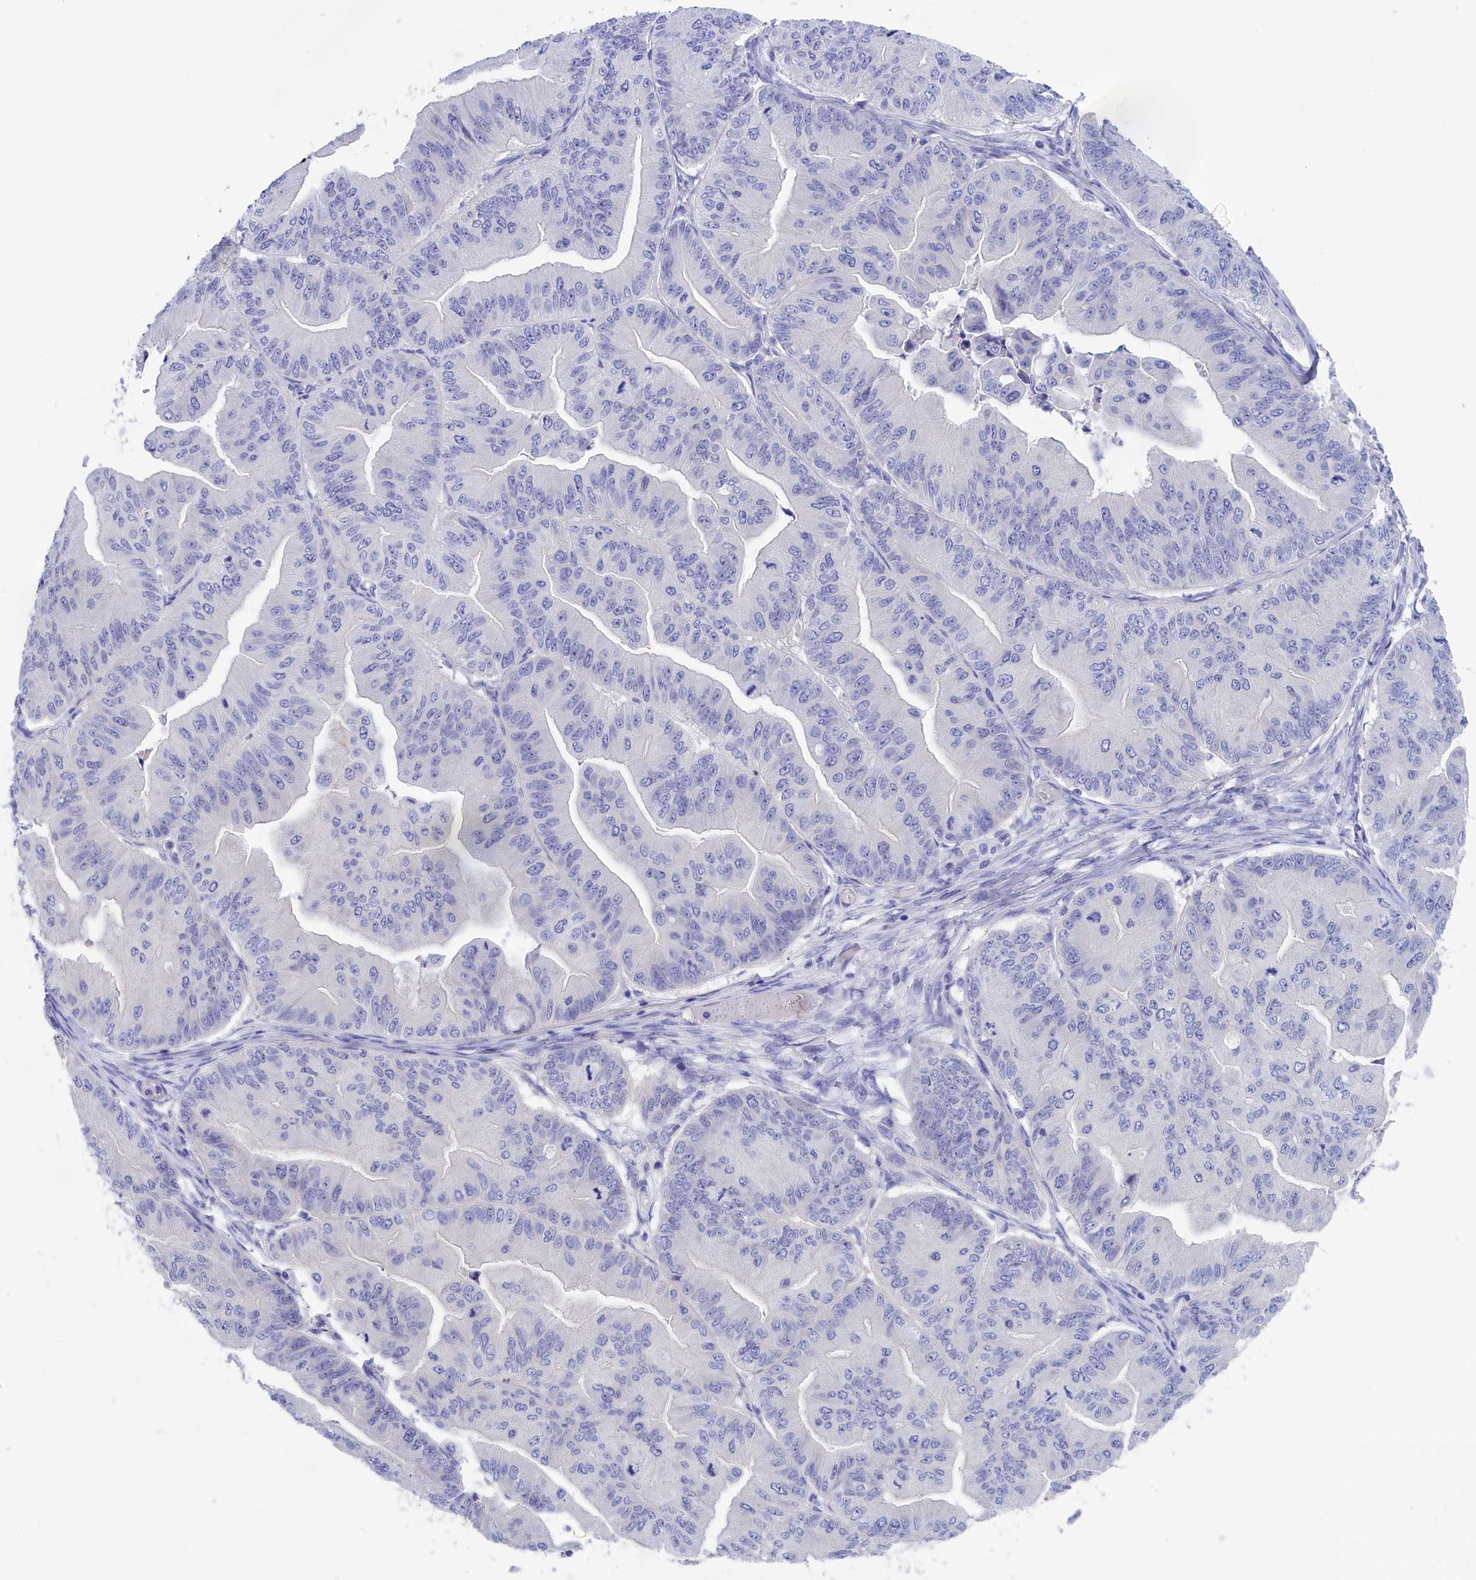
{"staining": {"intensity": "negative", "quantity": "none", "location": "none"}, "tissue": "ovarian cancer", "cell_type": "Tumor cells", "image_type": "cancer", "snomed": [{"axis": "morphology", "description": "Cystadenocarcinoma, mucinous, NOS"}, {"axis": "topography", "description": "Ovary"}], "caption": "Tumor cells show no significant staining in ovarian cancer (mucinous cystadenocarcinoma).", "gene": "VPS35L", "patient": {"sex": "female", "age": 61}}